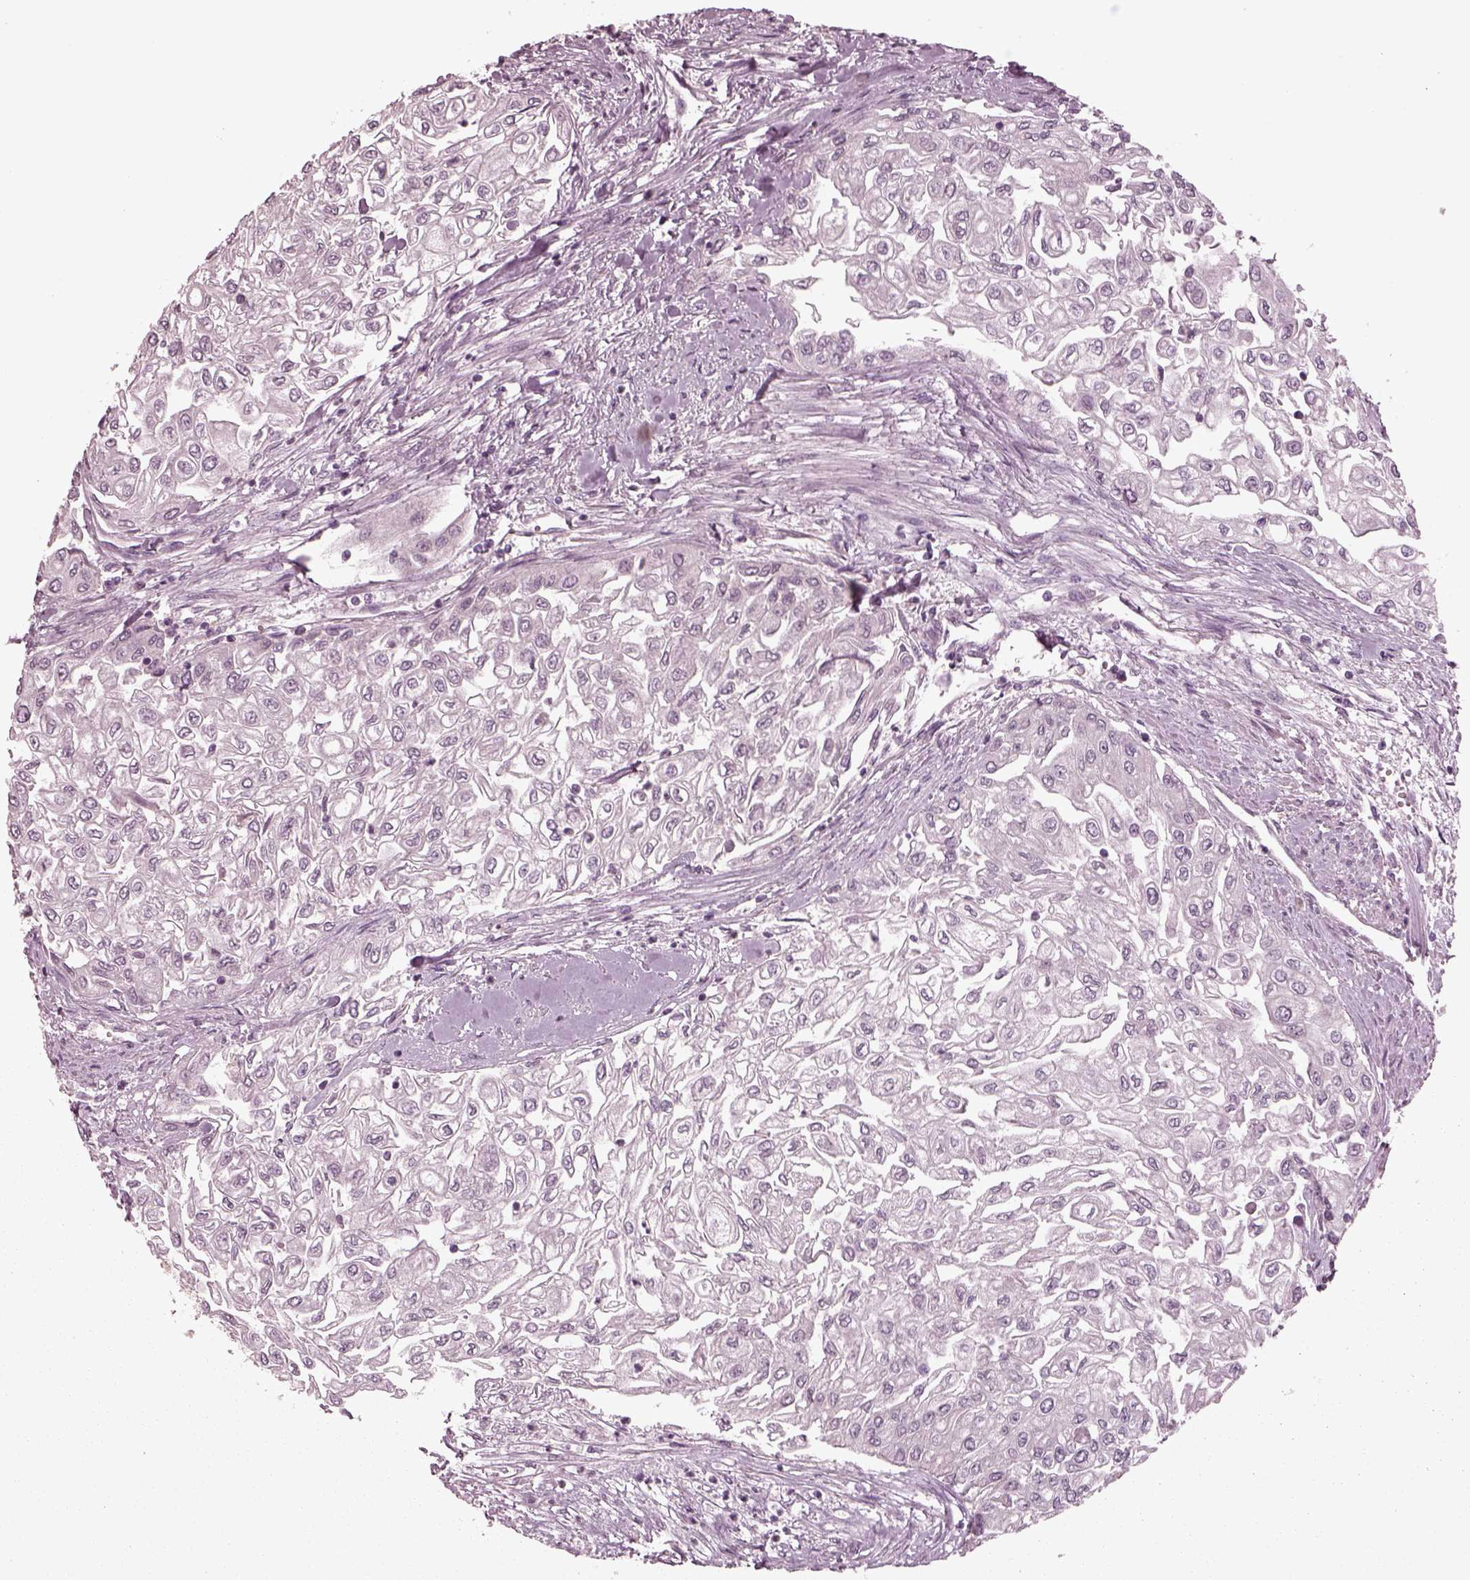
{"staining": {"intensity": "negative", "quantity": "none", "location": "none"}, "tissue": "urothelial cancer", "cell_type": "Tumor cells", "image_type": "cancer", "snomed": [{"axis": "morphology", "description": "Urothelial carcinoma, High grade"}, {"axis": "topography", "description": "Urinary bladder"}], "caption": "Protein analysis of urothelial carcinoma (high-grade) displays no significant expression in tumor cells.", "gene": "TUBG1", "patient": {"sex": "male", "age": 62}}